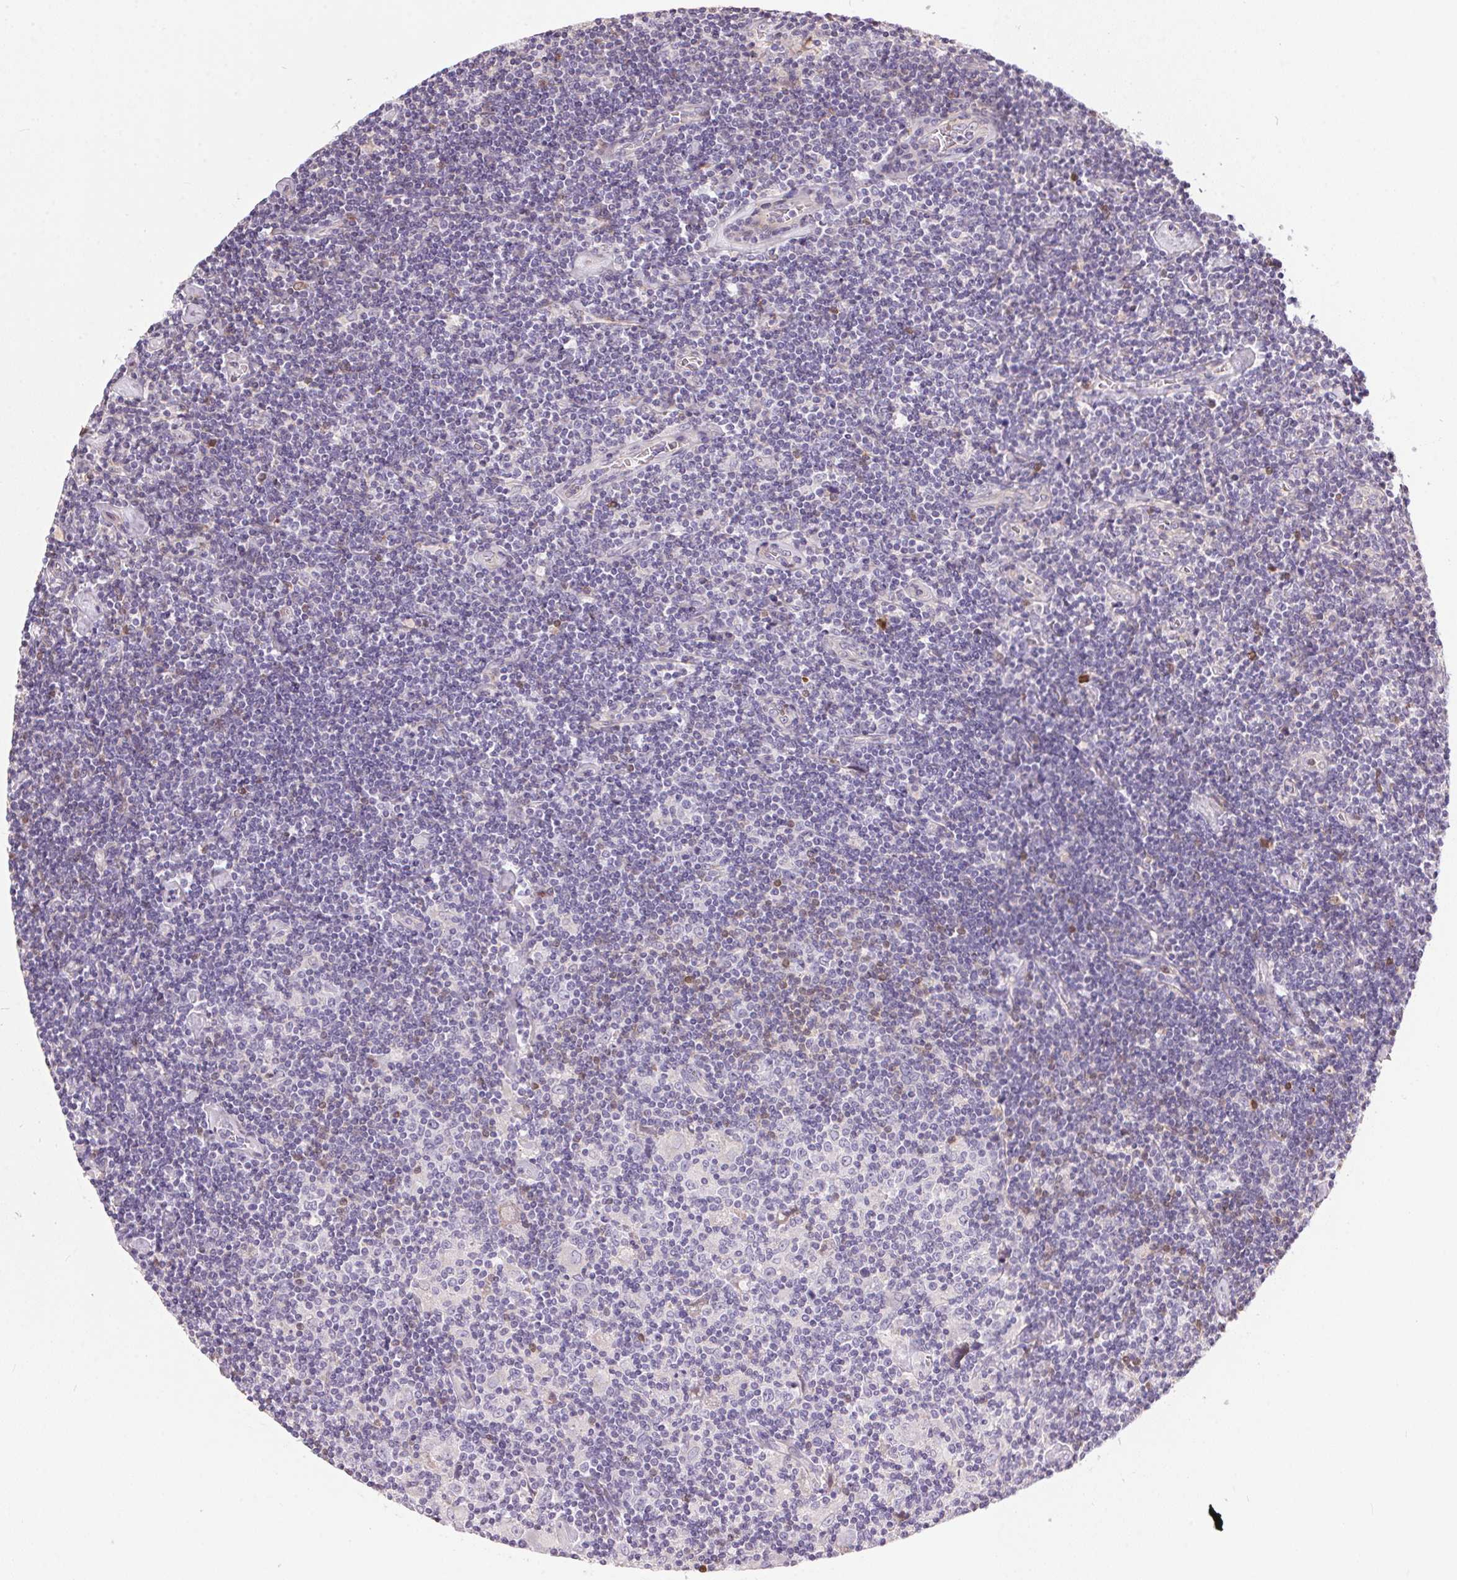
{"staining": {"intensity": "negative", "quantity": "none", "location": "none"}, "tissue": "lymphoma", "cell_type": "Tumor cells", "image_type": "cancer", "snomed": [{"axis": "morphology", "description": "Hodgkin's disease, NOS"}, {"axis": "topography", "description": "Lymph node"}], "caption": "The IHC histopathology image has no significant positivity in tumor cells of Hodgkin's disease tissue.", "gene": "UNC13B", "patient": {"sex": "male", "age": 40}}